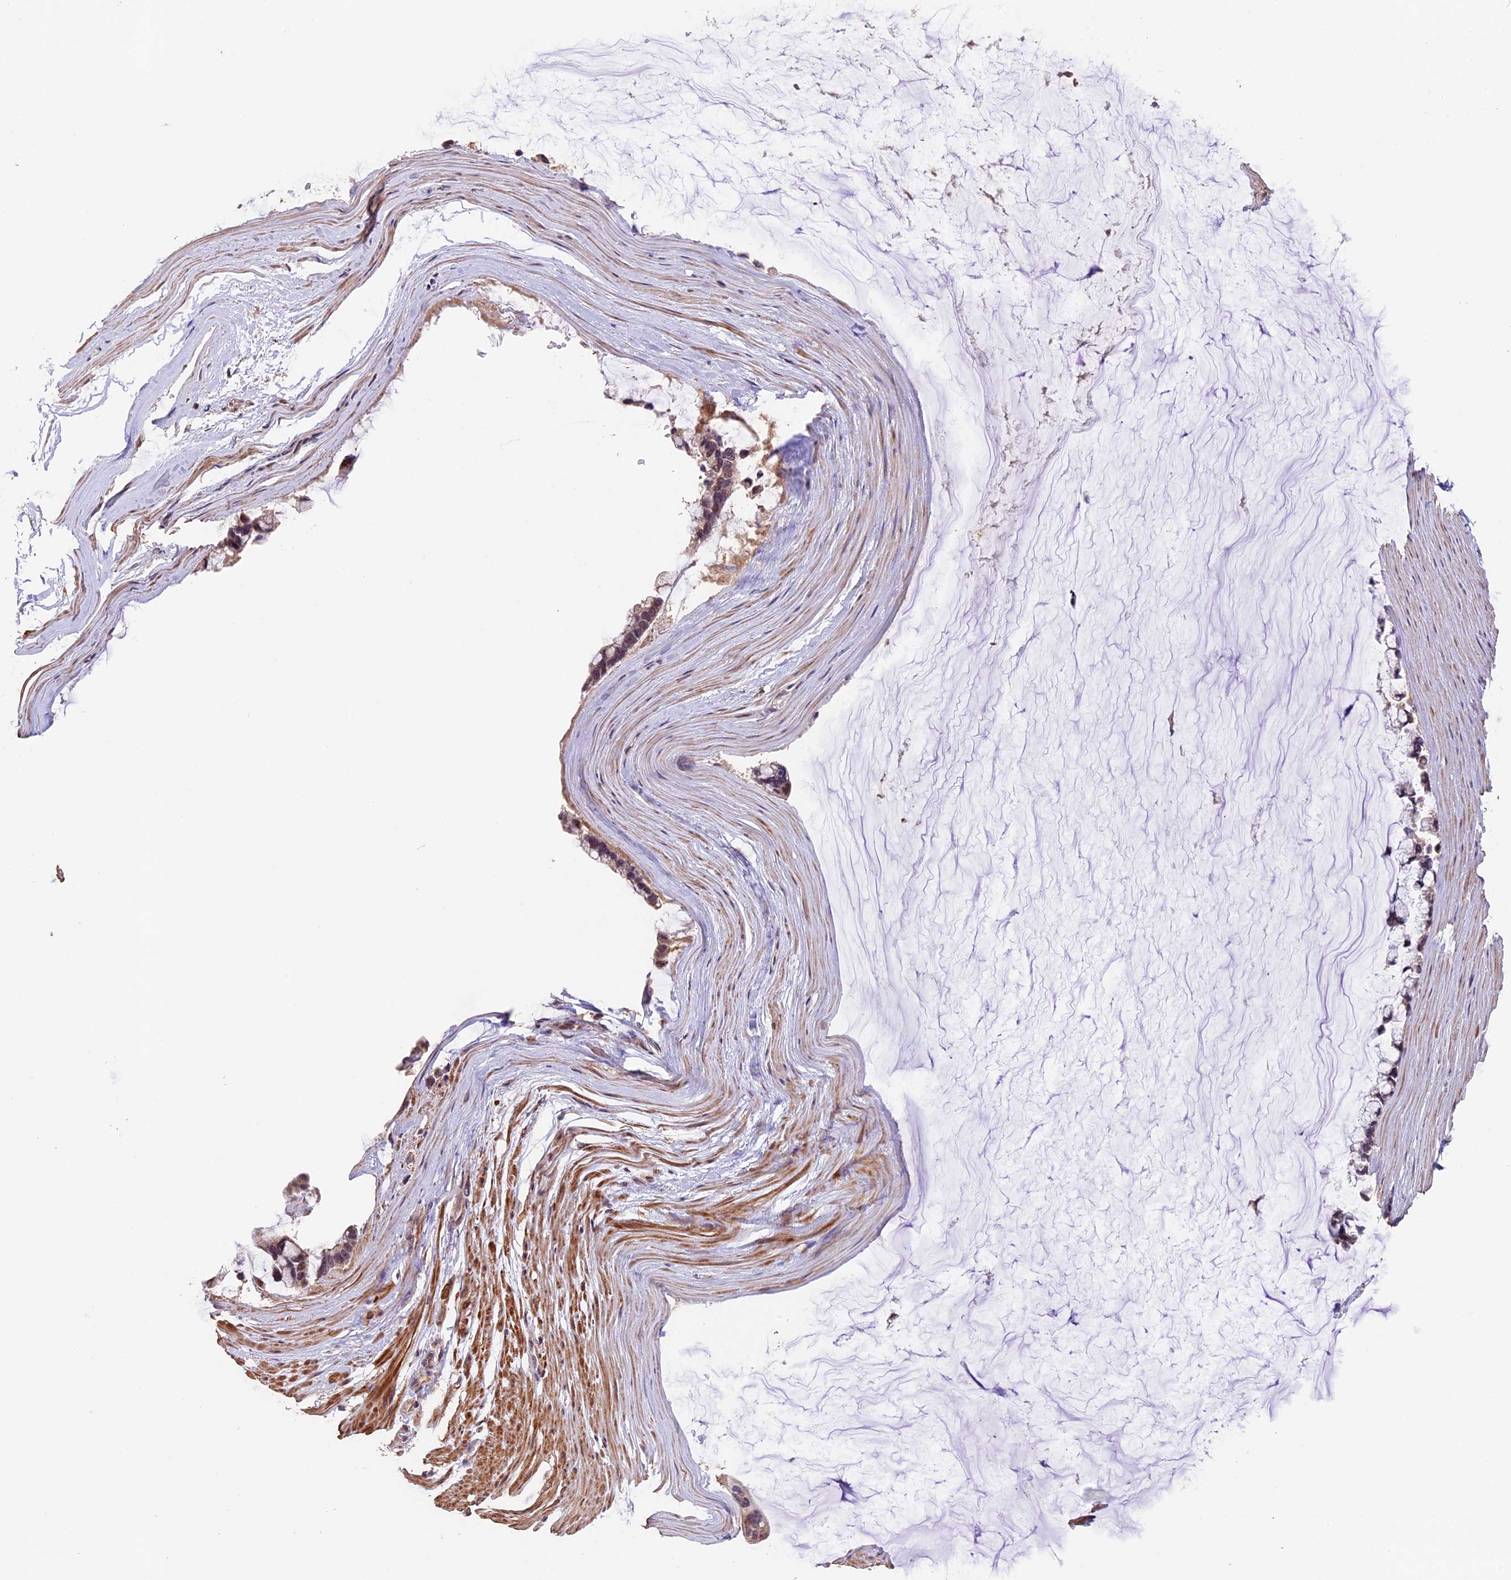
{"staining": {"intensity": "weak", "quantity": "<25%", "location": "cytoplasmic/membranous"}, "tissue": "ovarian cancer", "cell_type": "Tumor cells", "image_type": "cancer", "snomed": [{"axis": "morphology", "description": "Cystadenocarcinoma, mucinous, NOS"}, {"axis": "topography", "description": "Ovary"}], "caption": "Immunohistochemistry (IHC) image of human ovarian cancer stained for a protein (brown), which shows no positivity in tumor cells.", "gene": "GNB5", "patient": {"sex": "female", "age": 39}}